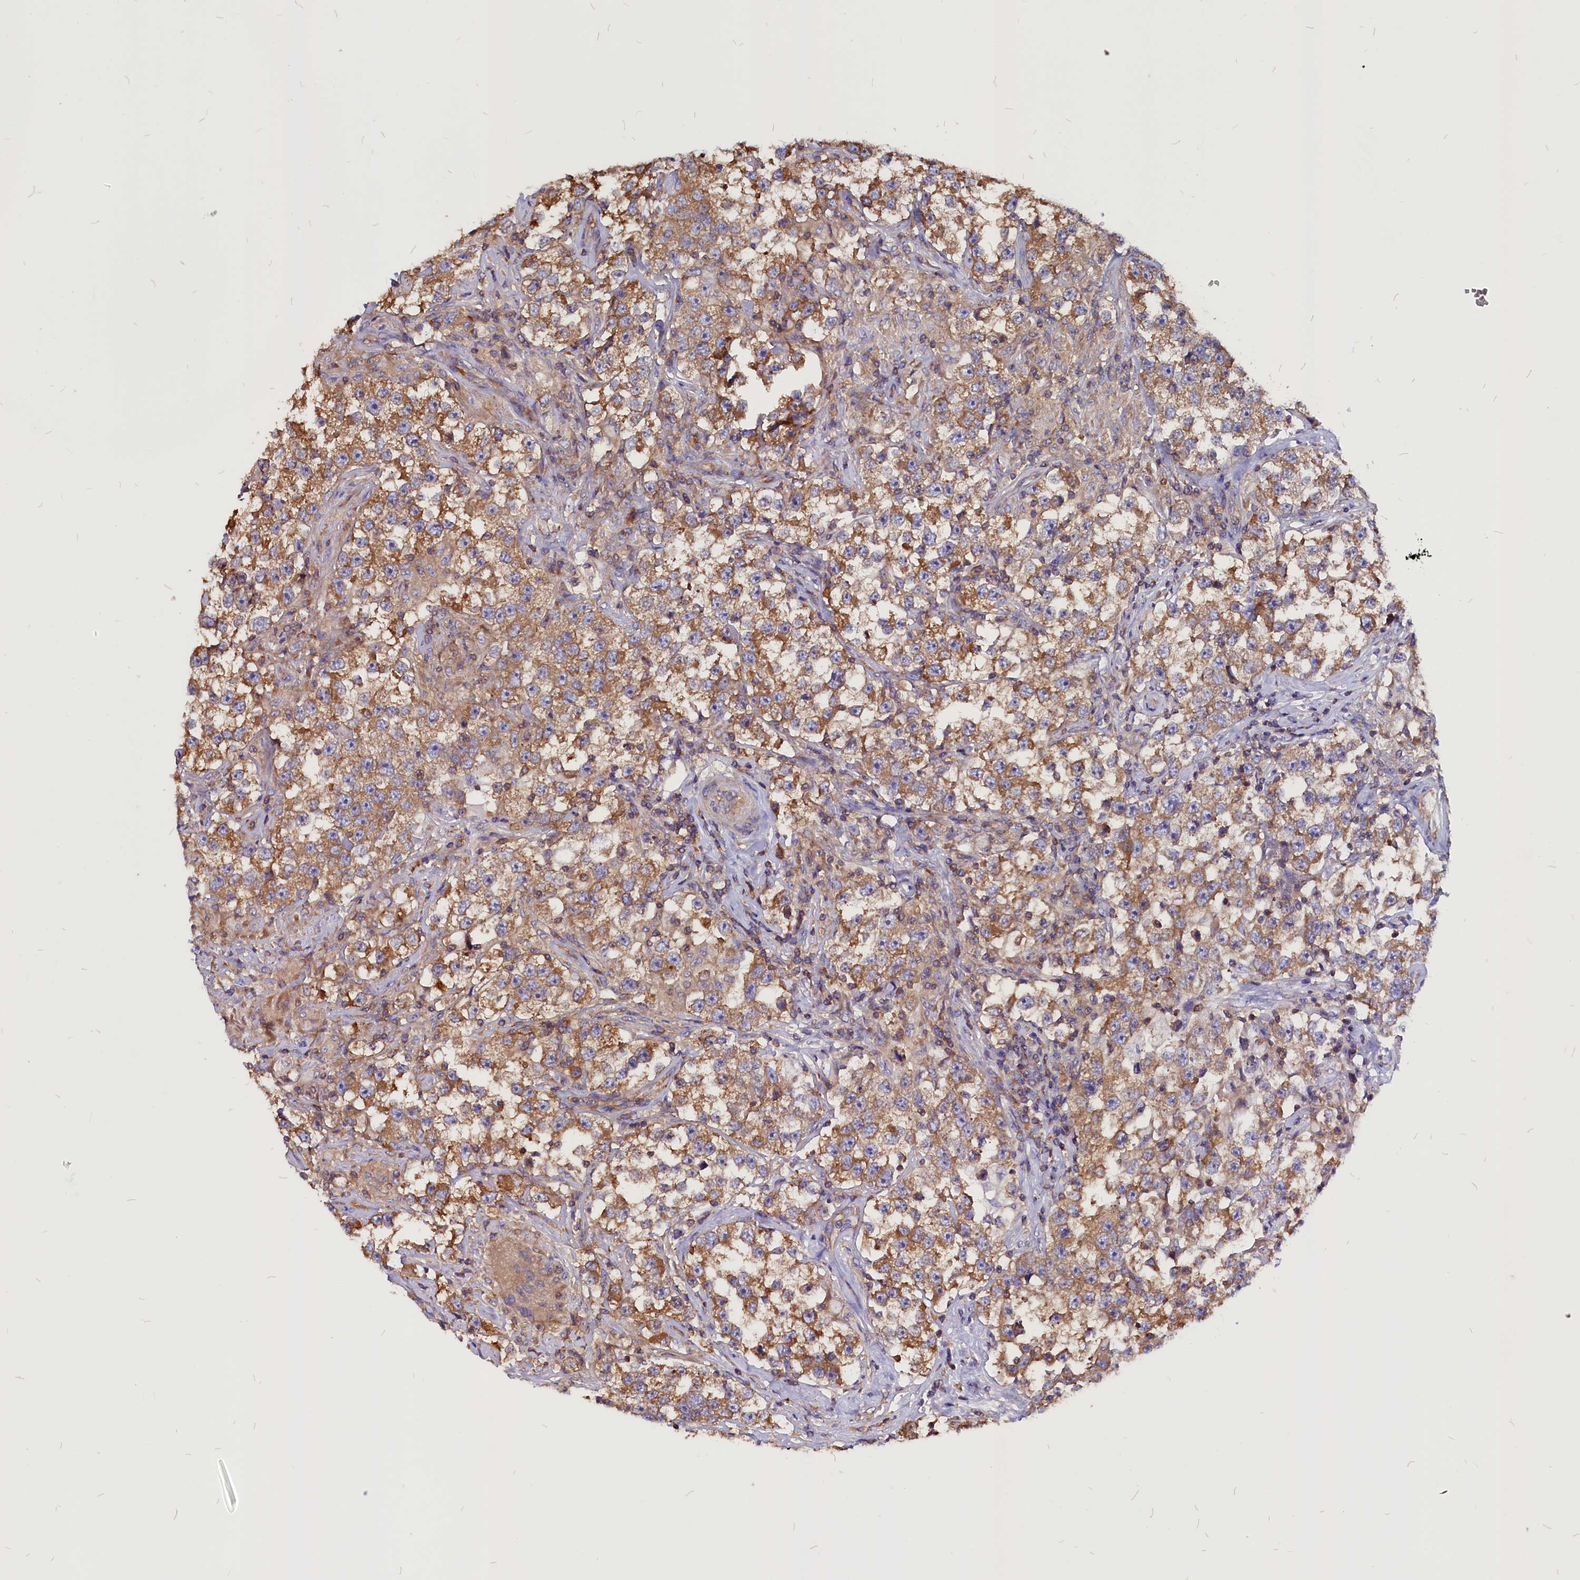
{"staining": {"intensity": "moderate", "quantity": ">75%", "location": "cytoplasmic/membranous"}, "tissue": "testis cancer", "cell_type": "Tumor cells", "image_type": "cancer", "snomed": [{"axis": "morphology", "description": "Seminoma, NOS"}, {"axis": "topography", "description": "Testis"}], "caption": "High-magnification brightfield microscopy of testis cancer (seminoma) stained with DAB (3,3'-diaminobenzidine) (brown) and counterstained with hematoxylin (blue). tumor cells exhibit moderate cytoplasmic/membranous expression is appreciated in about>75% of cells.", "gene": "EIF3G", "patient": {"sex": "male", "age": 46}}